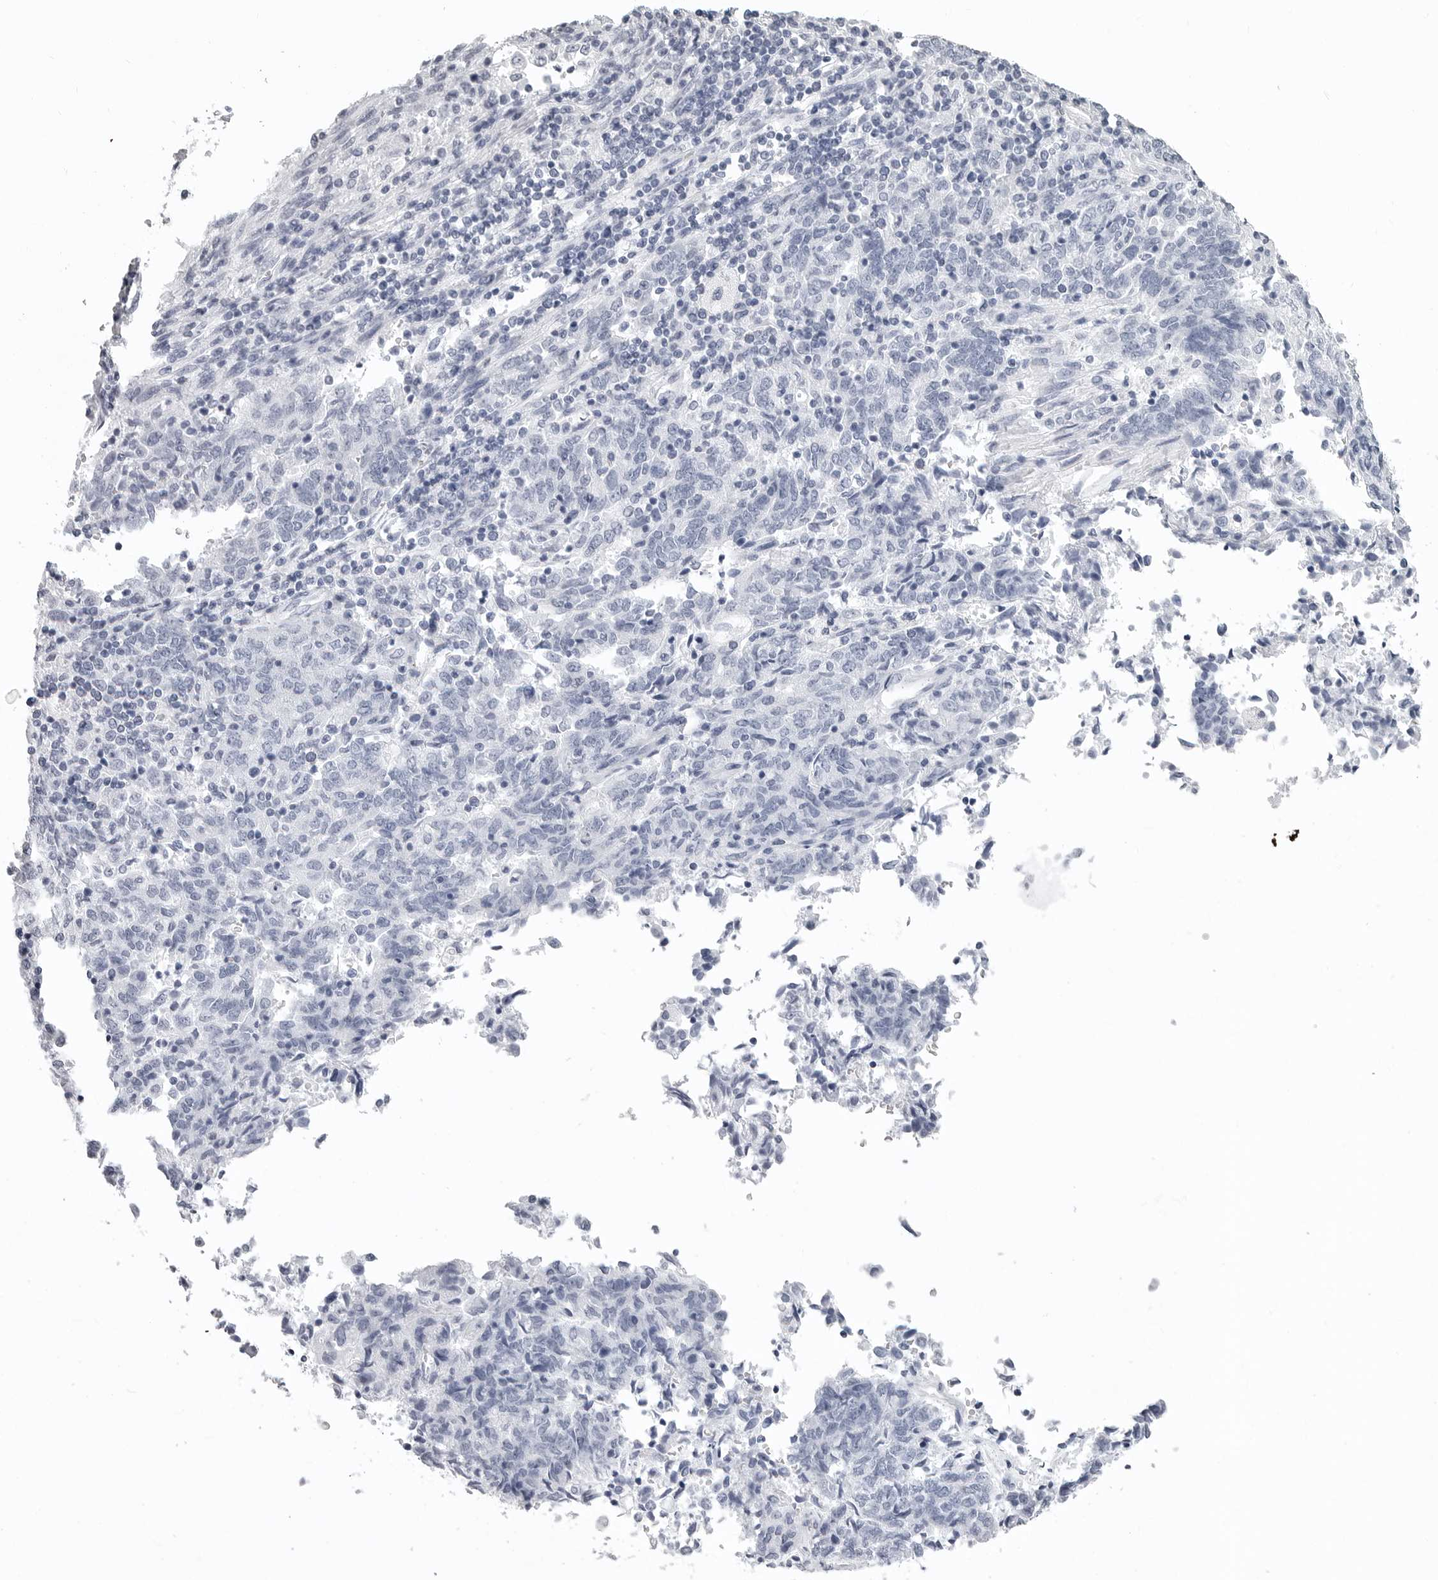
{"staining": {"intensity": "negative", "quantity": "none", "location": "none"}, "tissue": "endometrial cancer", "cell_type": "Tumor cells", "image_type": "cancer", "snomed": [{"axis": "morphology", "description": "Adenocarcinoma, NOS"}, {"axis": "topography", "description": "Endometrium"}], "caption": "Image shows no significant protein positivity in tumor cells of adenocarcinoma (endometrial).", "gene": "LGALS4", "patient": {"sex": "female", "age": 80}}